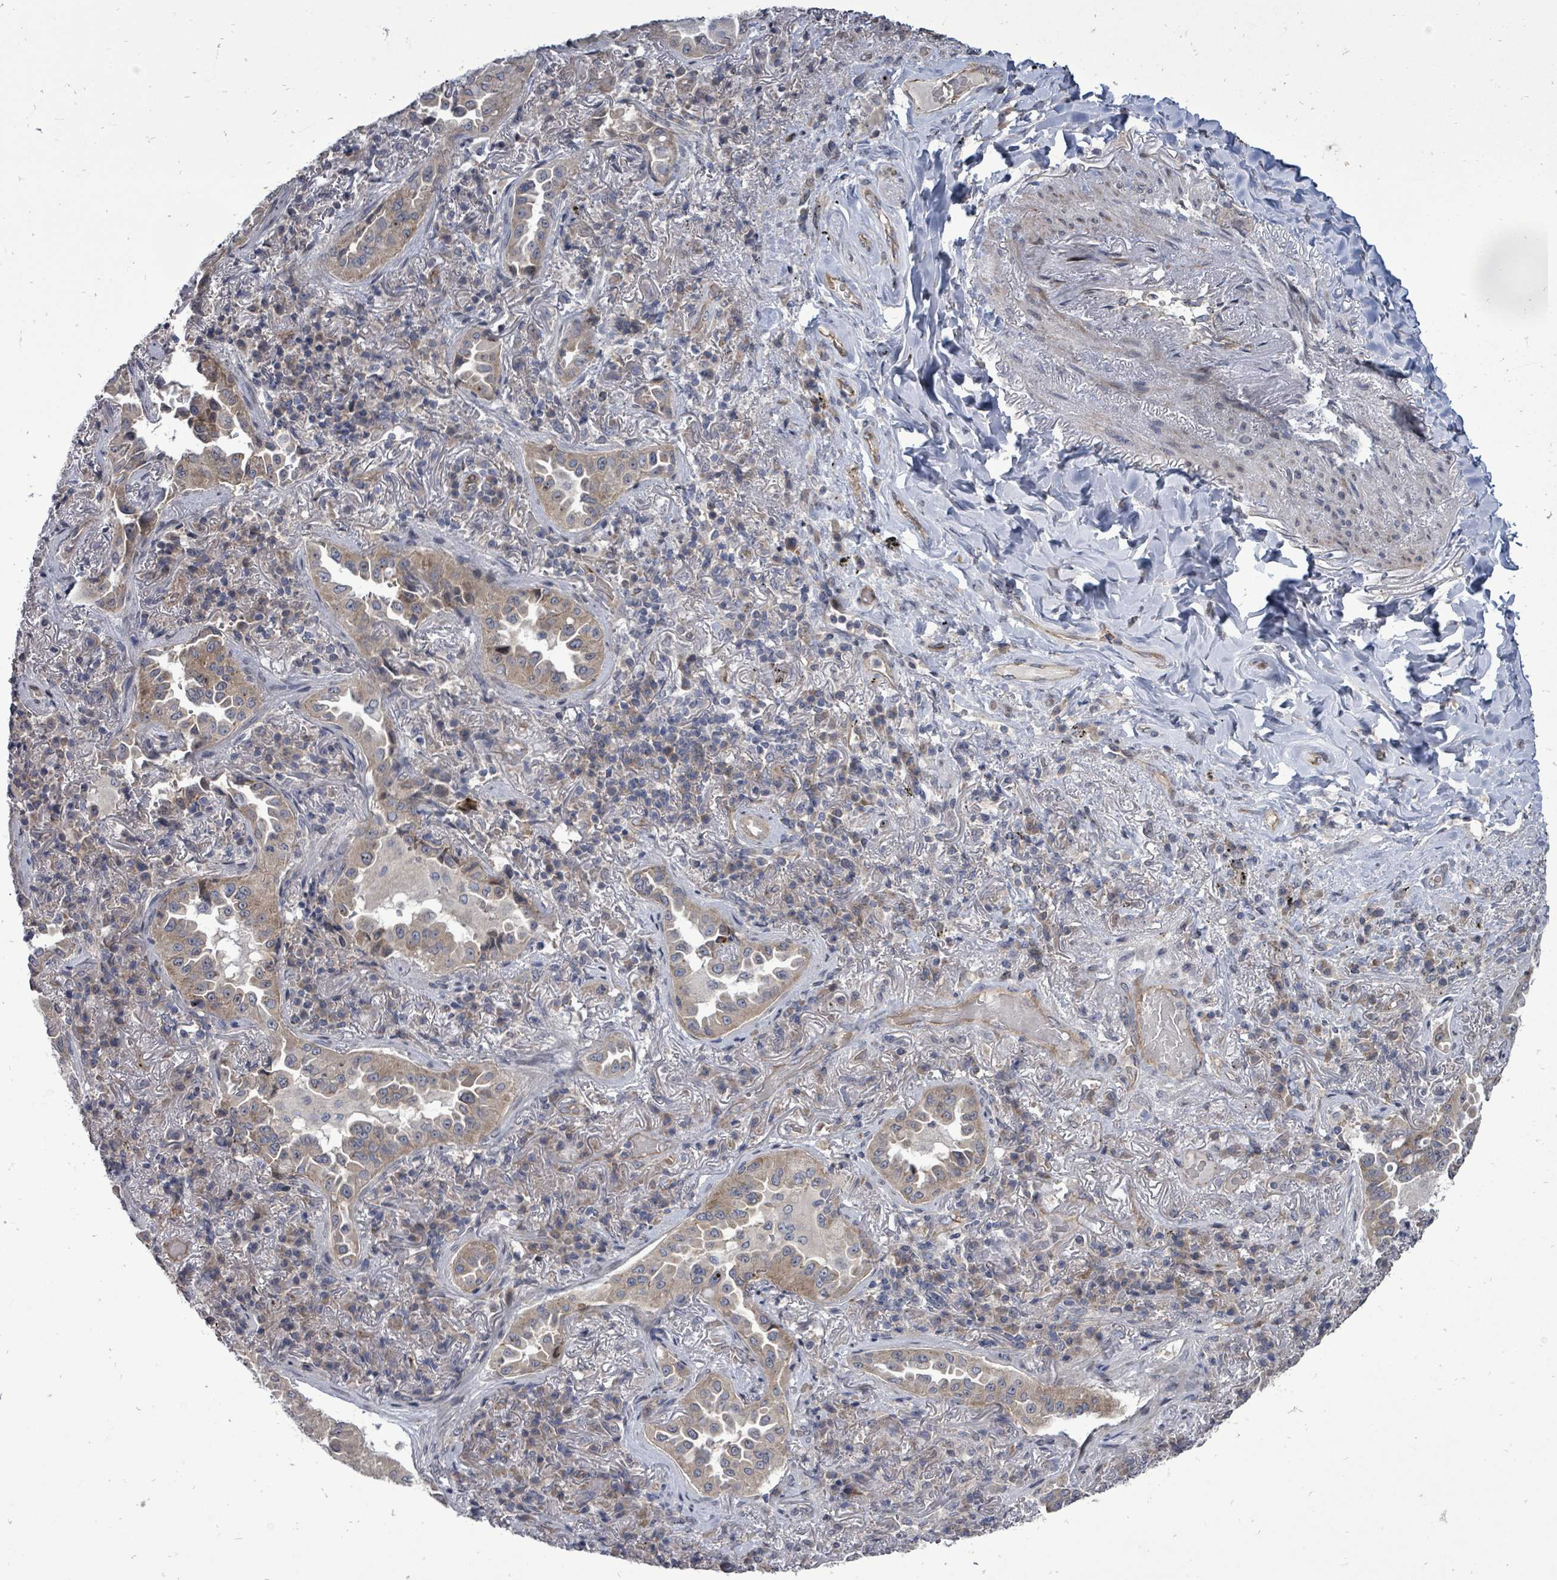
{"staining": {"intensity": "moderate", "quantity": "25%-75%", "location": "cytoplasmic/membranous"}, "tissue": "lung cancer", "cell_type": "Tumor cells", "image_type": "cancer", "snomed": [{"axis": "morphology", "description": "Adenocarcinoma, NOS"}, {"axis": "topography", "description": "Lung"}], "caption": "High-power microscopy captured an immunohistochemistry (IHC) photomicrograph of adenocarcinoma (lung), revealing moderate cytoplasmic/membranous staining in approximately 25%-75% of tumor cells.", "gene": "RALGAPB", "patient": {"sex": "female", "age": 69}}